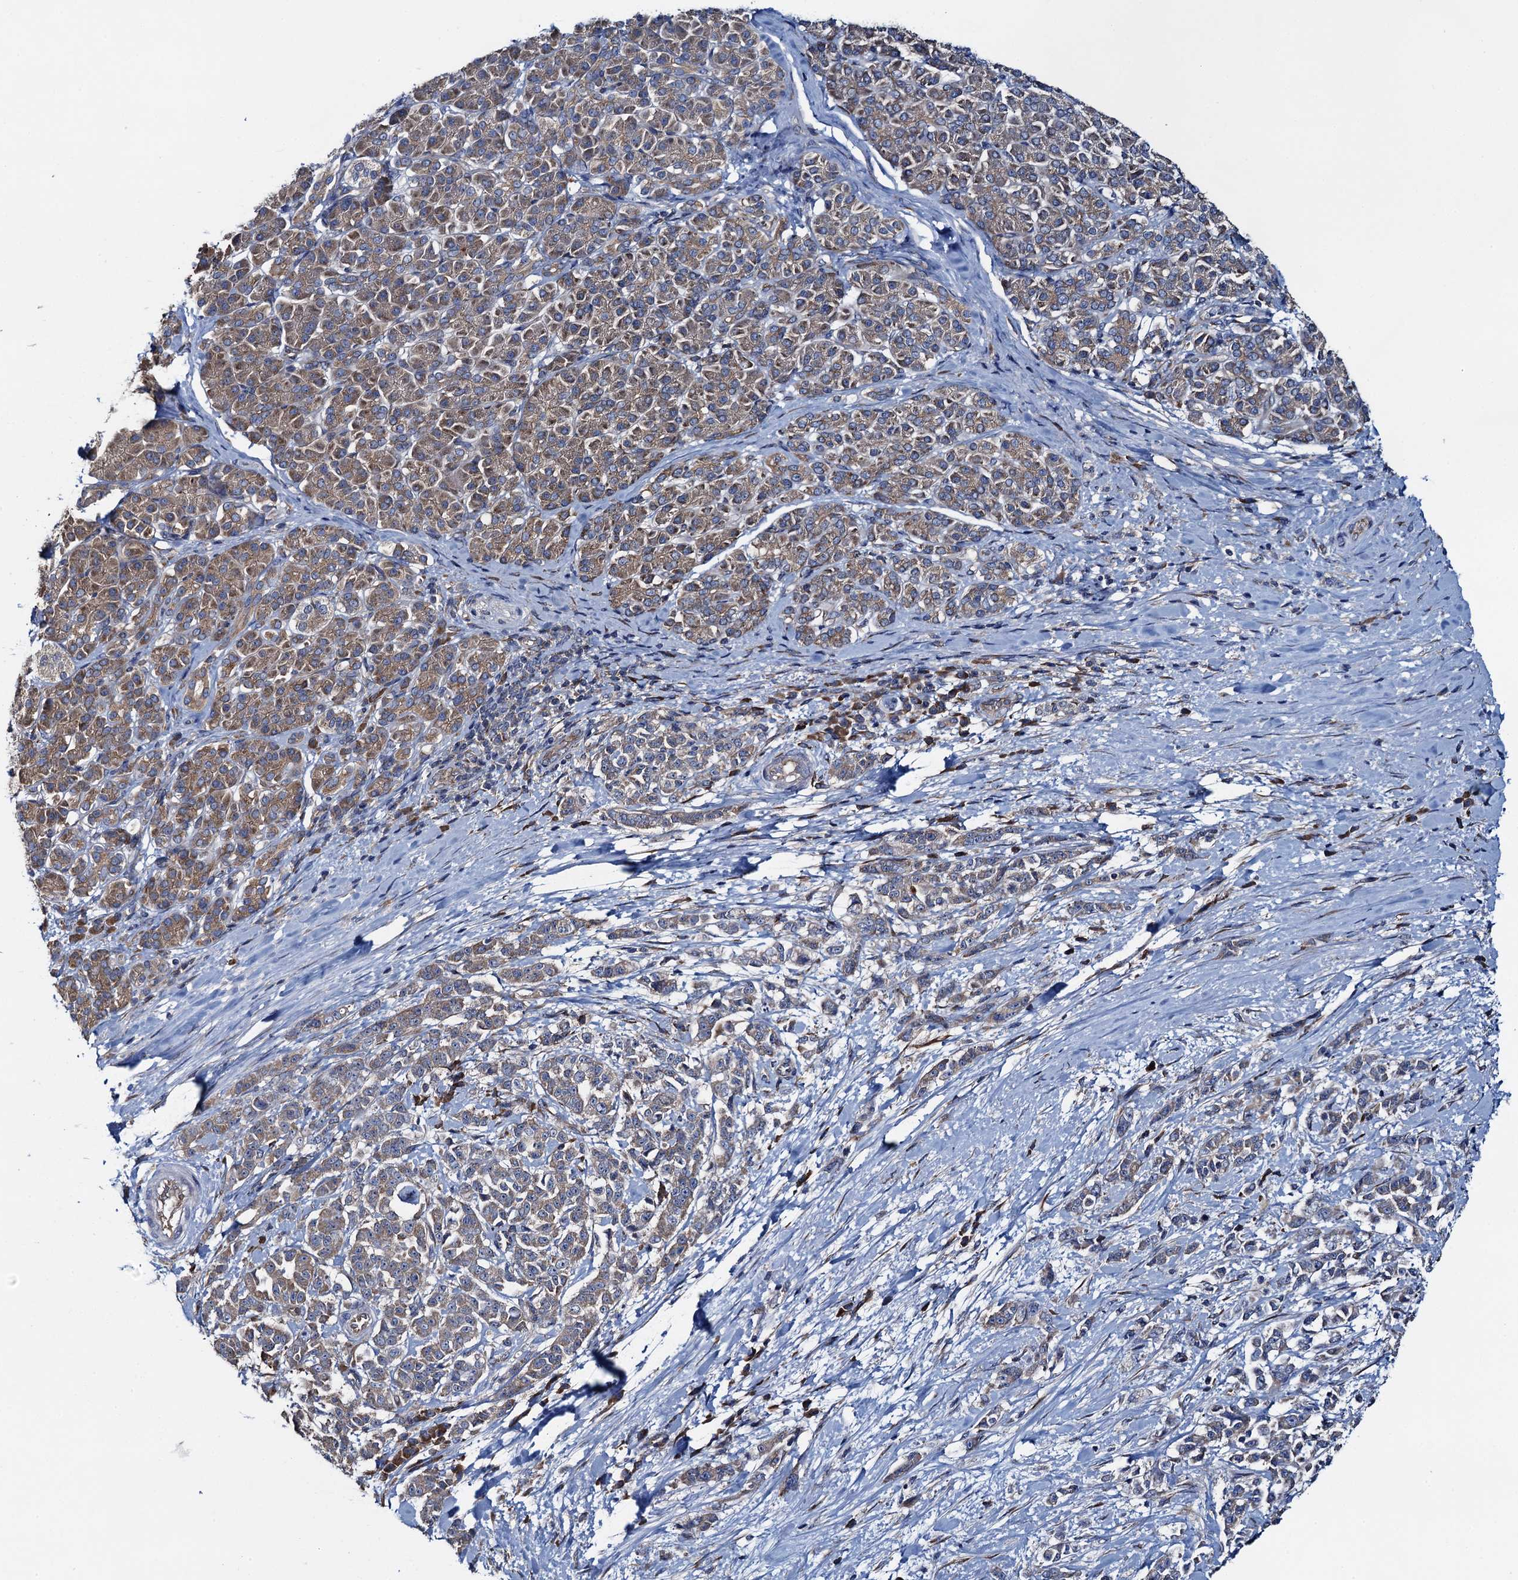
{"staining": {"intensity": "weak", "quantity": "25%-75%", "location": "cytoplasmic/membranous"}, "tissue": "pancreatic cancer", "cell_type": "Tumor cells", "image_type": "cancer", "snomed": [{"axis": "morphology", "description": "Normal tissue, NOS"}, {"axis": "morphology", "description": "Adenocarcinoma, NOS"}, {"axis": "topography", "description": "Pancreas"}], "caption": "High-power microscopy captured an immunohistochemistry micrograph of pancreatic adenocarcinoma, revealing weak cytoplasmic/membranous positivity in about 25%-75% of tumor cells. (DAB = brown stain, brightfield microscopy at high magnification).", "gene": "ADCY9", "patient": {"sex": "female", "age": 64}}